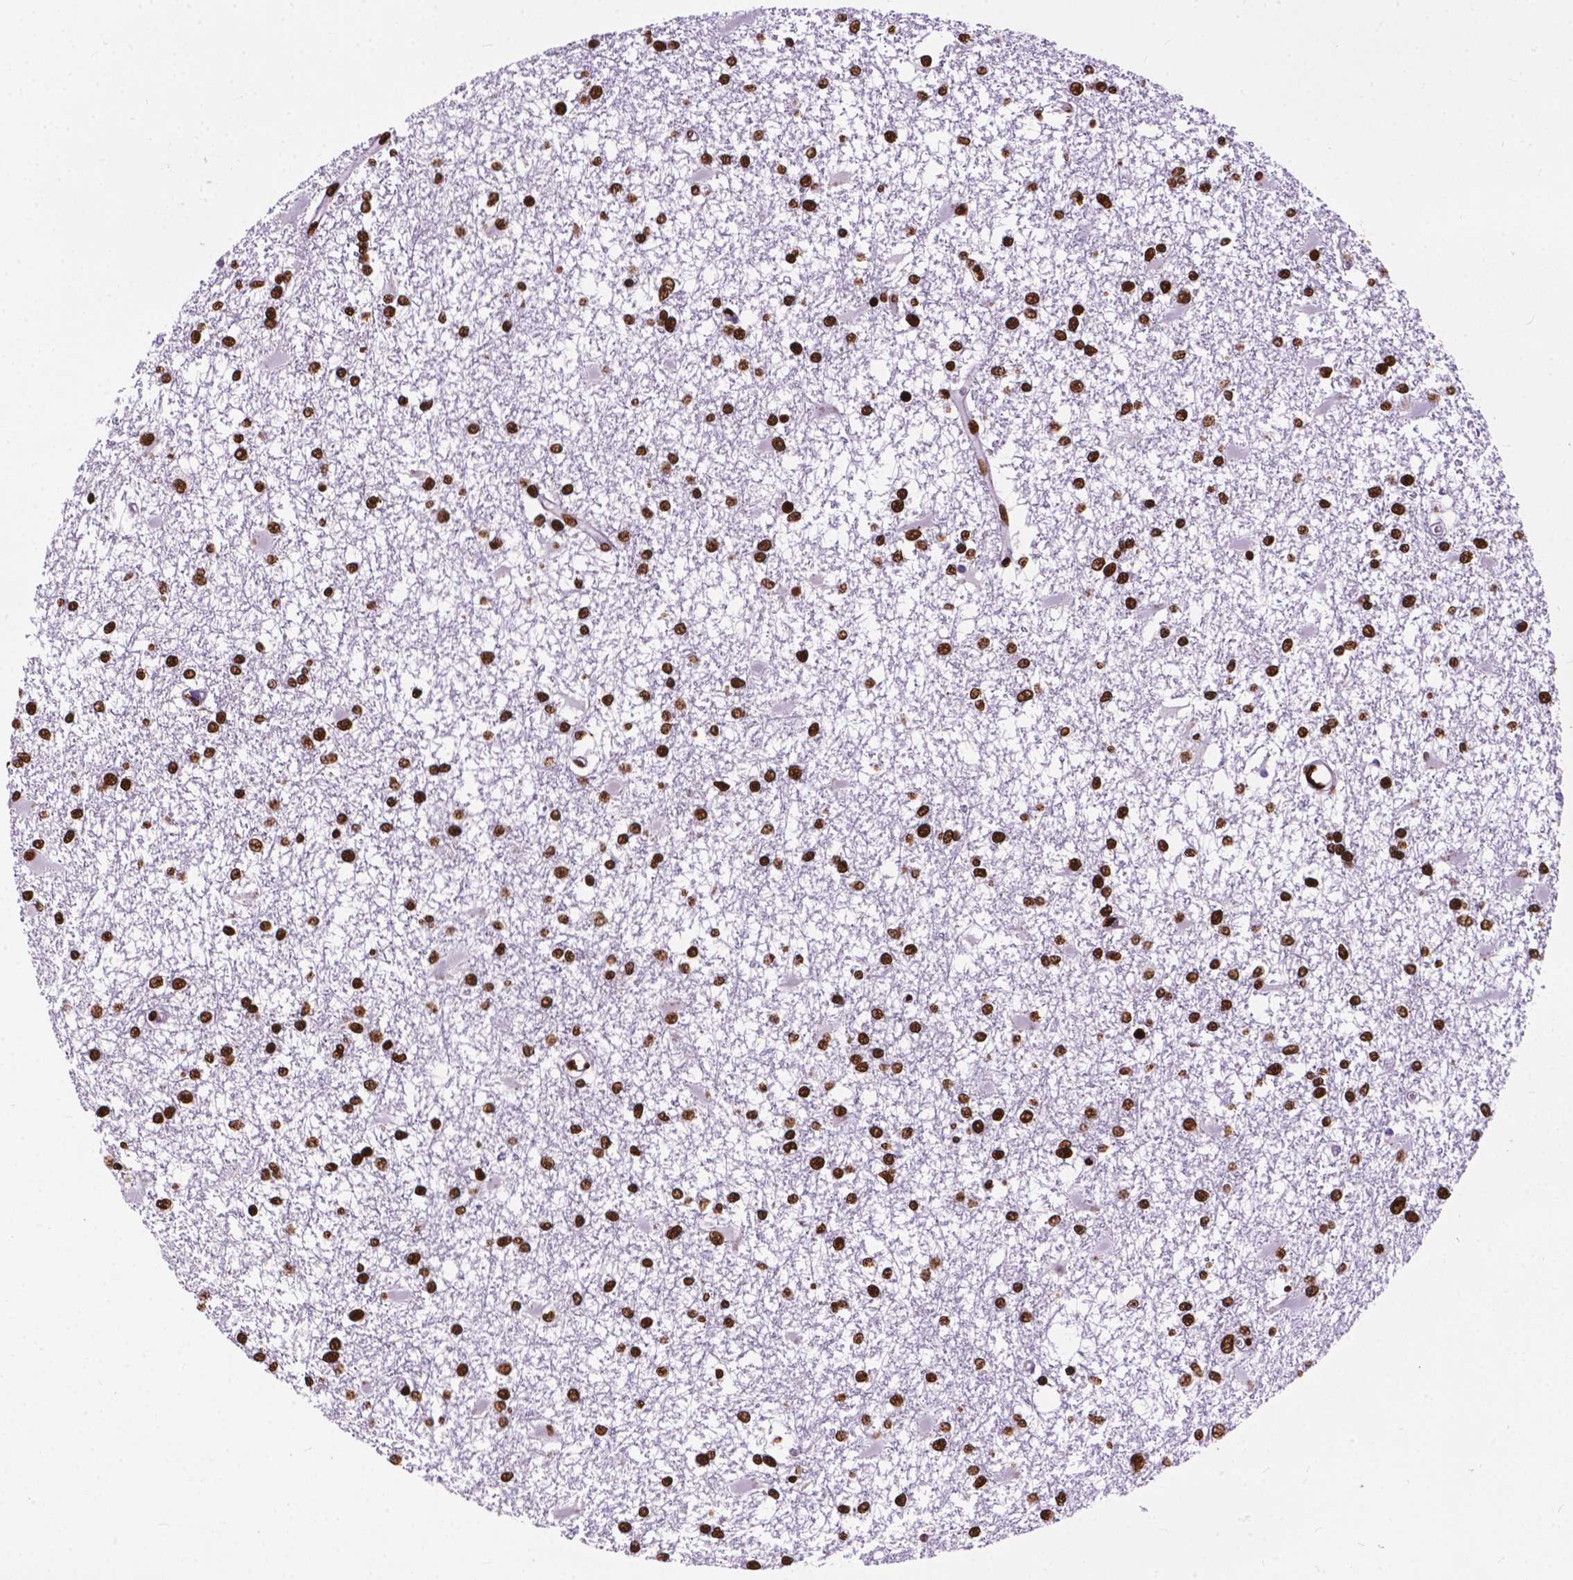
{"staining": {"intensity": "strong", "quantity": ">75%", "location": "nuclear"}, "tissue": "glioma", "cell_type": "Tumor cells", "image_type": "cancer", "snomed": [{"axis": "morphology", "description": "Glioma, malignant, High grade"}, {"axis": "topography", "description": "Cerebral cortex"}], "caption": "The immunohistochemical stain shows strong nuclear positivity in tumor cells of malignant high-grade glioma tissue. The staining is performed using DAB (3,3'-diaminobenzidine) brown chromogen to label protein expression. The nuclei are counter-stained blue using hematoxylin.", "gene": "SMIM5", "patient": {"sex": "male", "age": 79}}